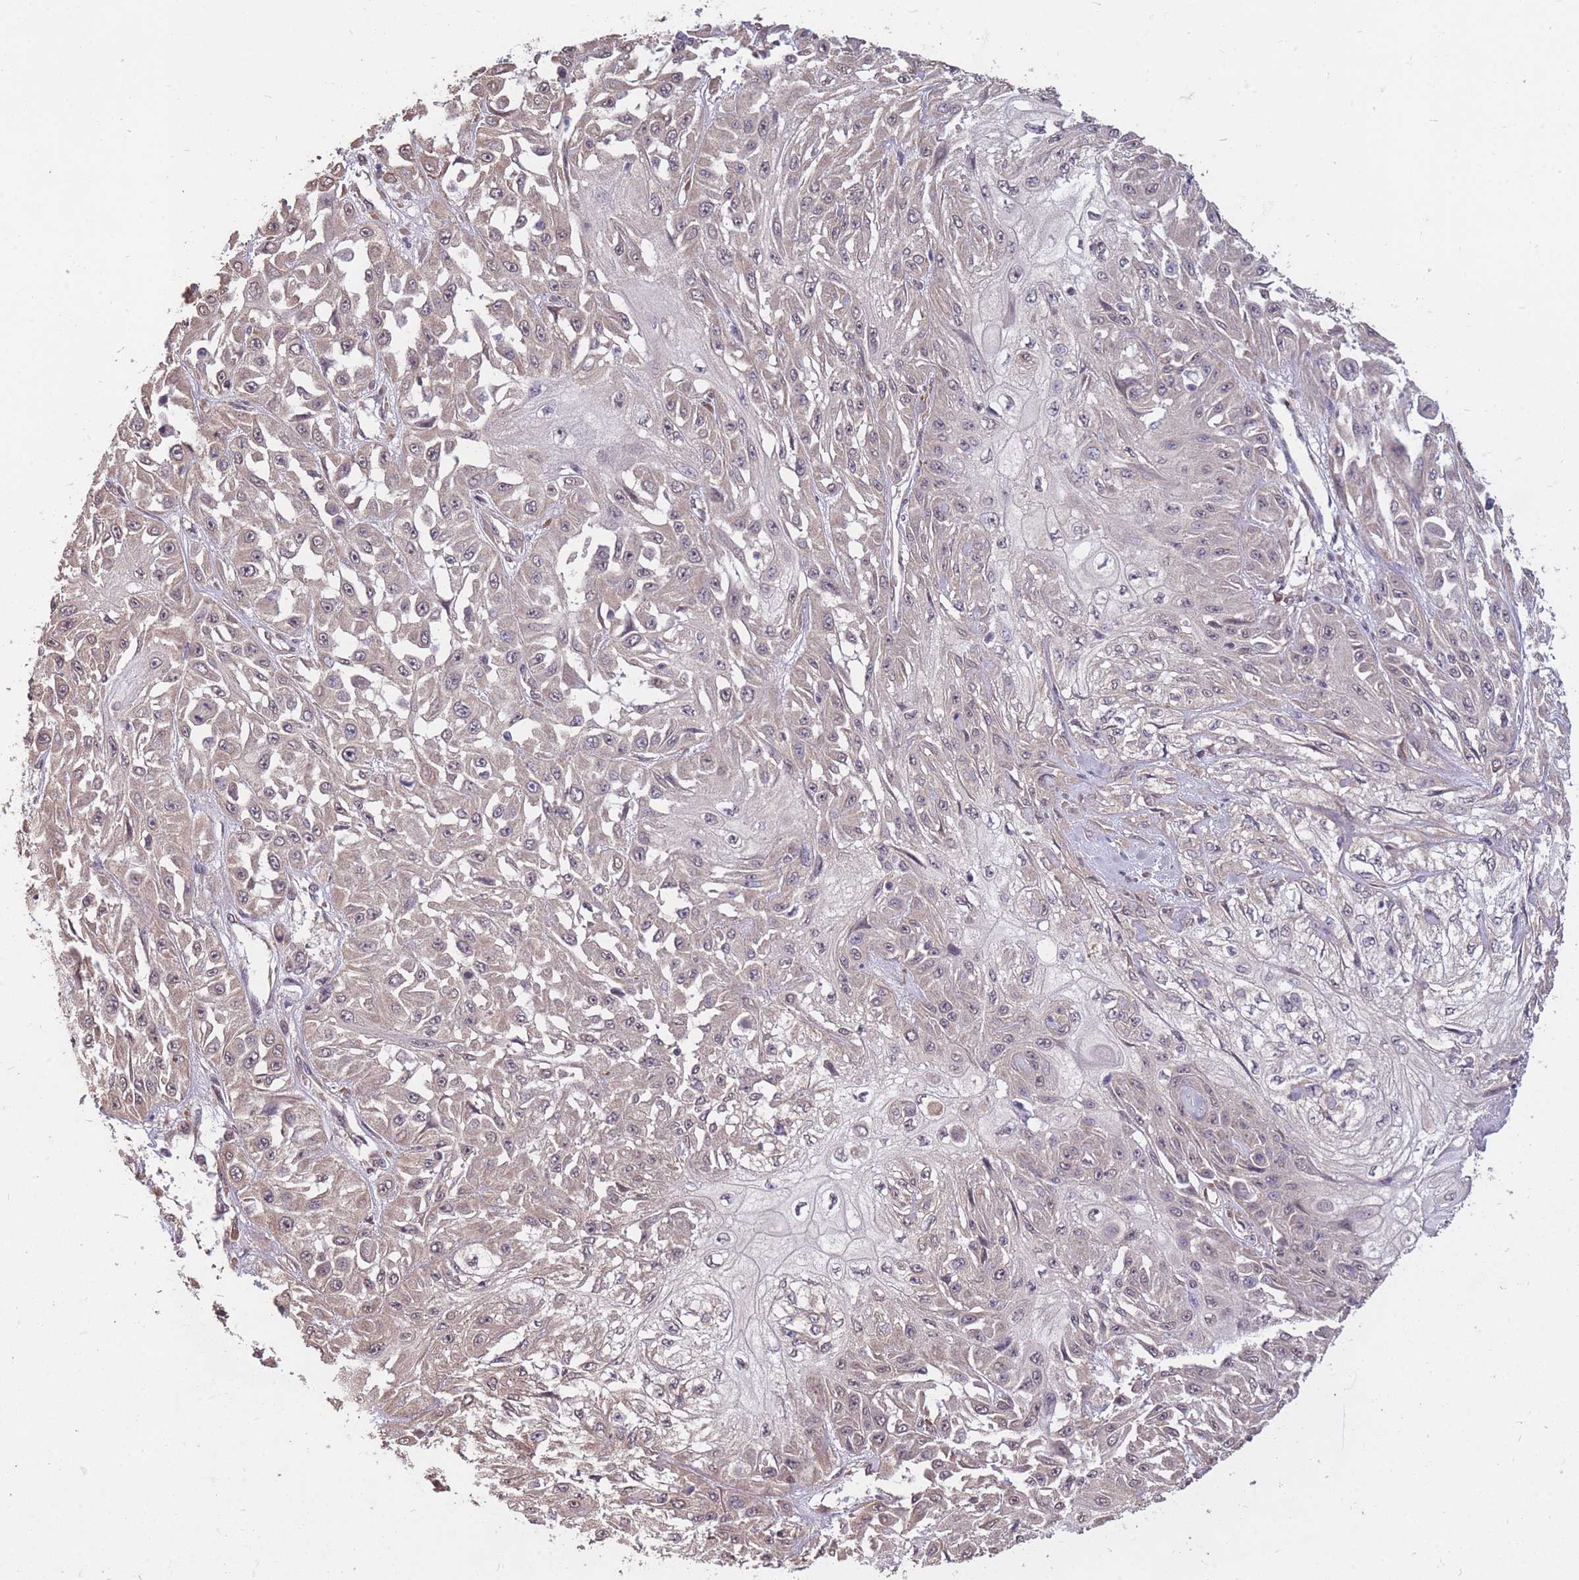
{"staining": {"intensity": "weak", "quantity": "<25%", "location": "nuclear"}, "tissue": "skin cancer", "cell_type": "Tumor cells", "image_type": "cancer", "snomed": [{"axis": "morphology", "description": "Squamous cell carcinoma, NOS"}, {"axis": "morphology", "description": "Squamous cell carcinoma, metastatic, NOS"}, {"axis": "topography", "description": "Skin"}, {"axis": "topography", "description": "Lymph node"}], "caption": "The immunohistochemistry (IHC) image has no significant expression in tumor cells of skin cancer (metastatic squamous cell carcinoma) tissue.", "gene": "DYNC1LI2", "patient": {"sex": "male", "age": 75}}